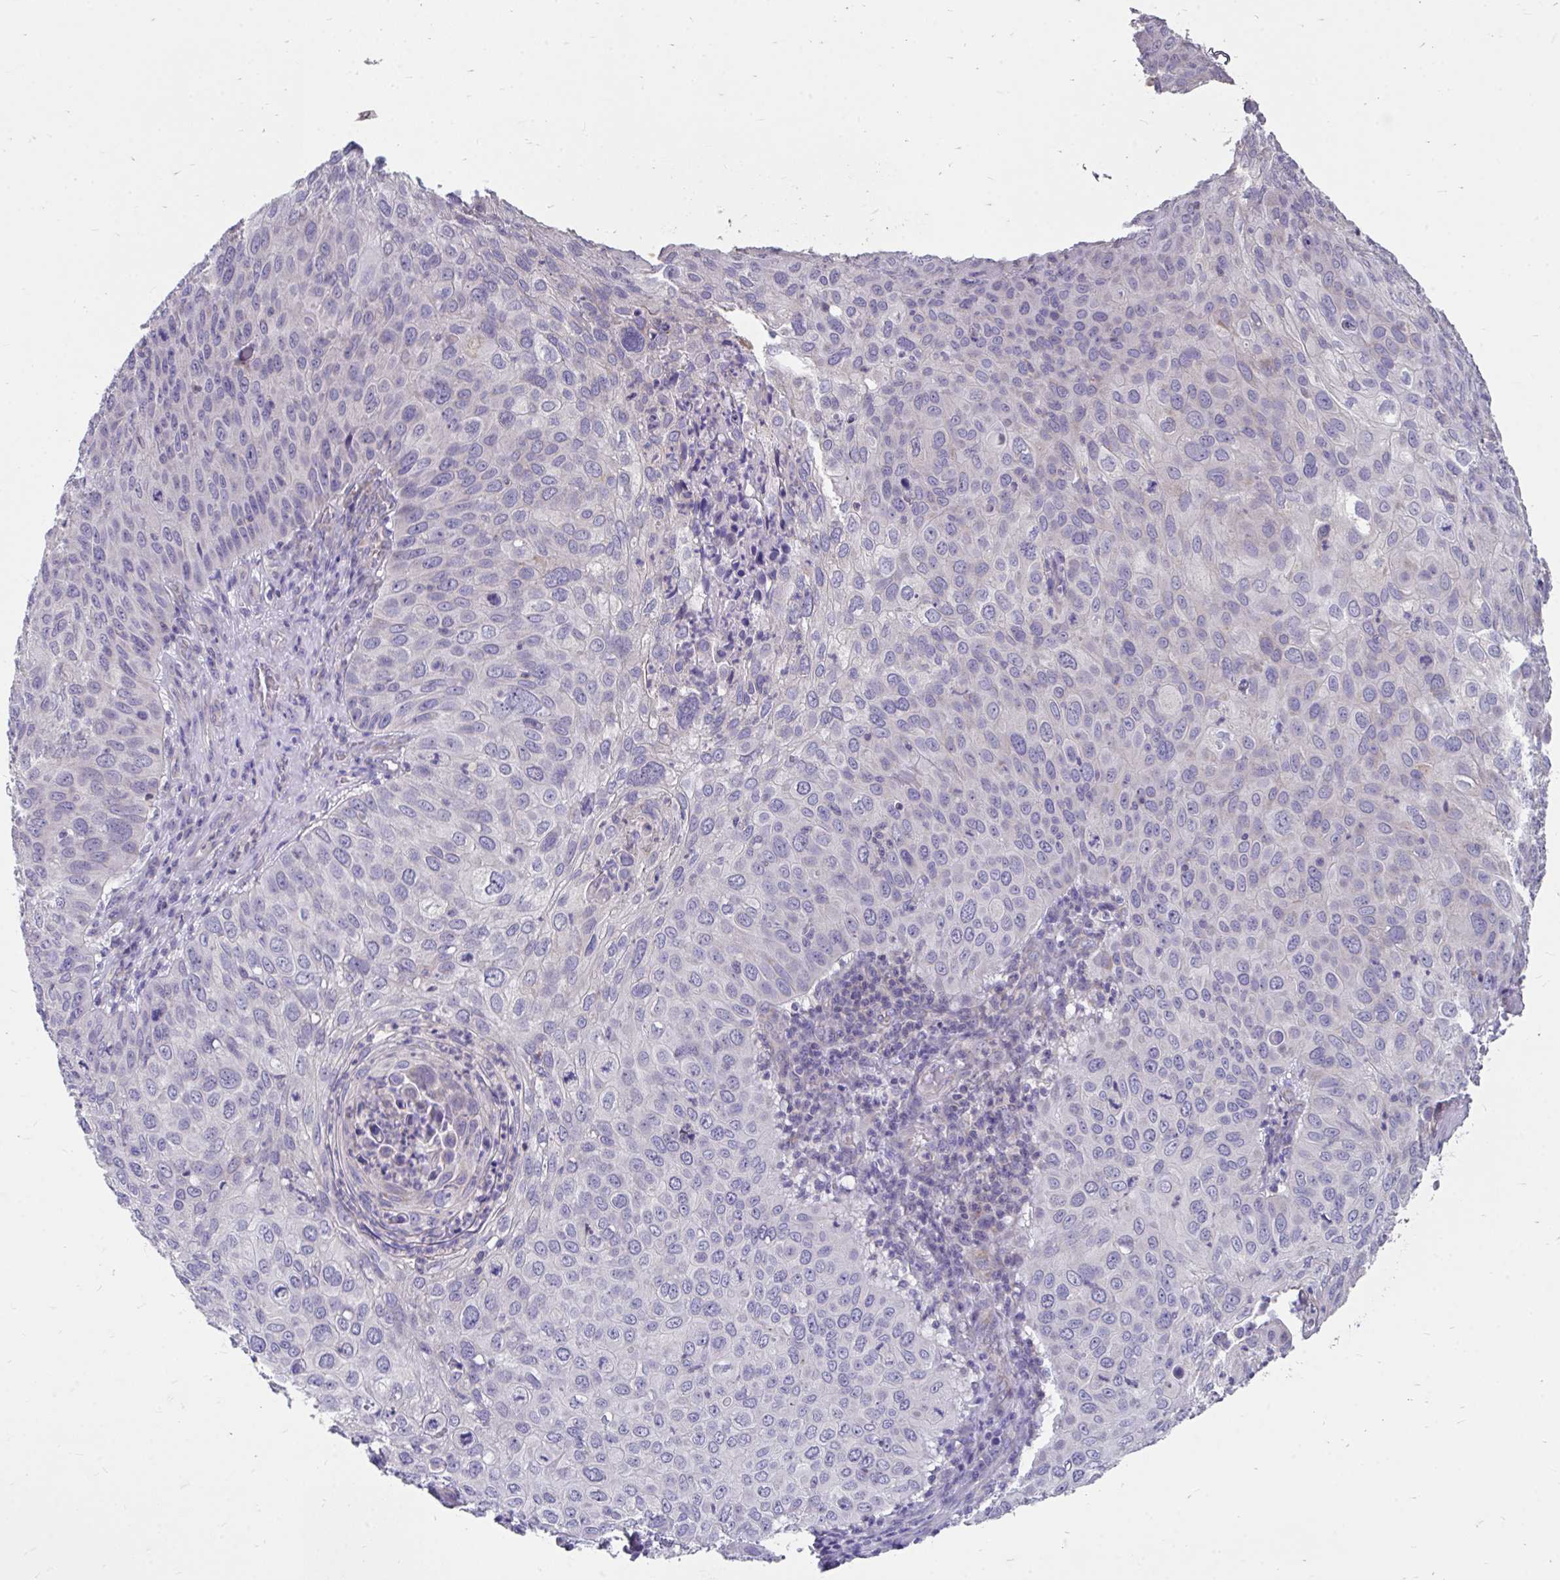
{"staining": {"intensity": "negative", "quantity": "none", "location": "none"}, "tissue": "skin cancer", "cell_type": "Tumor cells", "image_type": "cancer", "snomed": [{"axis": "morphology", "description": "Squamous cell carcinoma, NOS"}, {"axis": "topography", "description": "Skin"}], "caption": "The micrograph demonstrates no staining of tumor cells in skin squamous cell carcinoma.", "gene": "FHIP1B", "patient": {"sex": "male", "age": 87}}